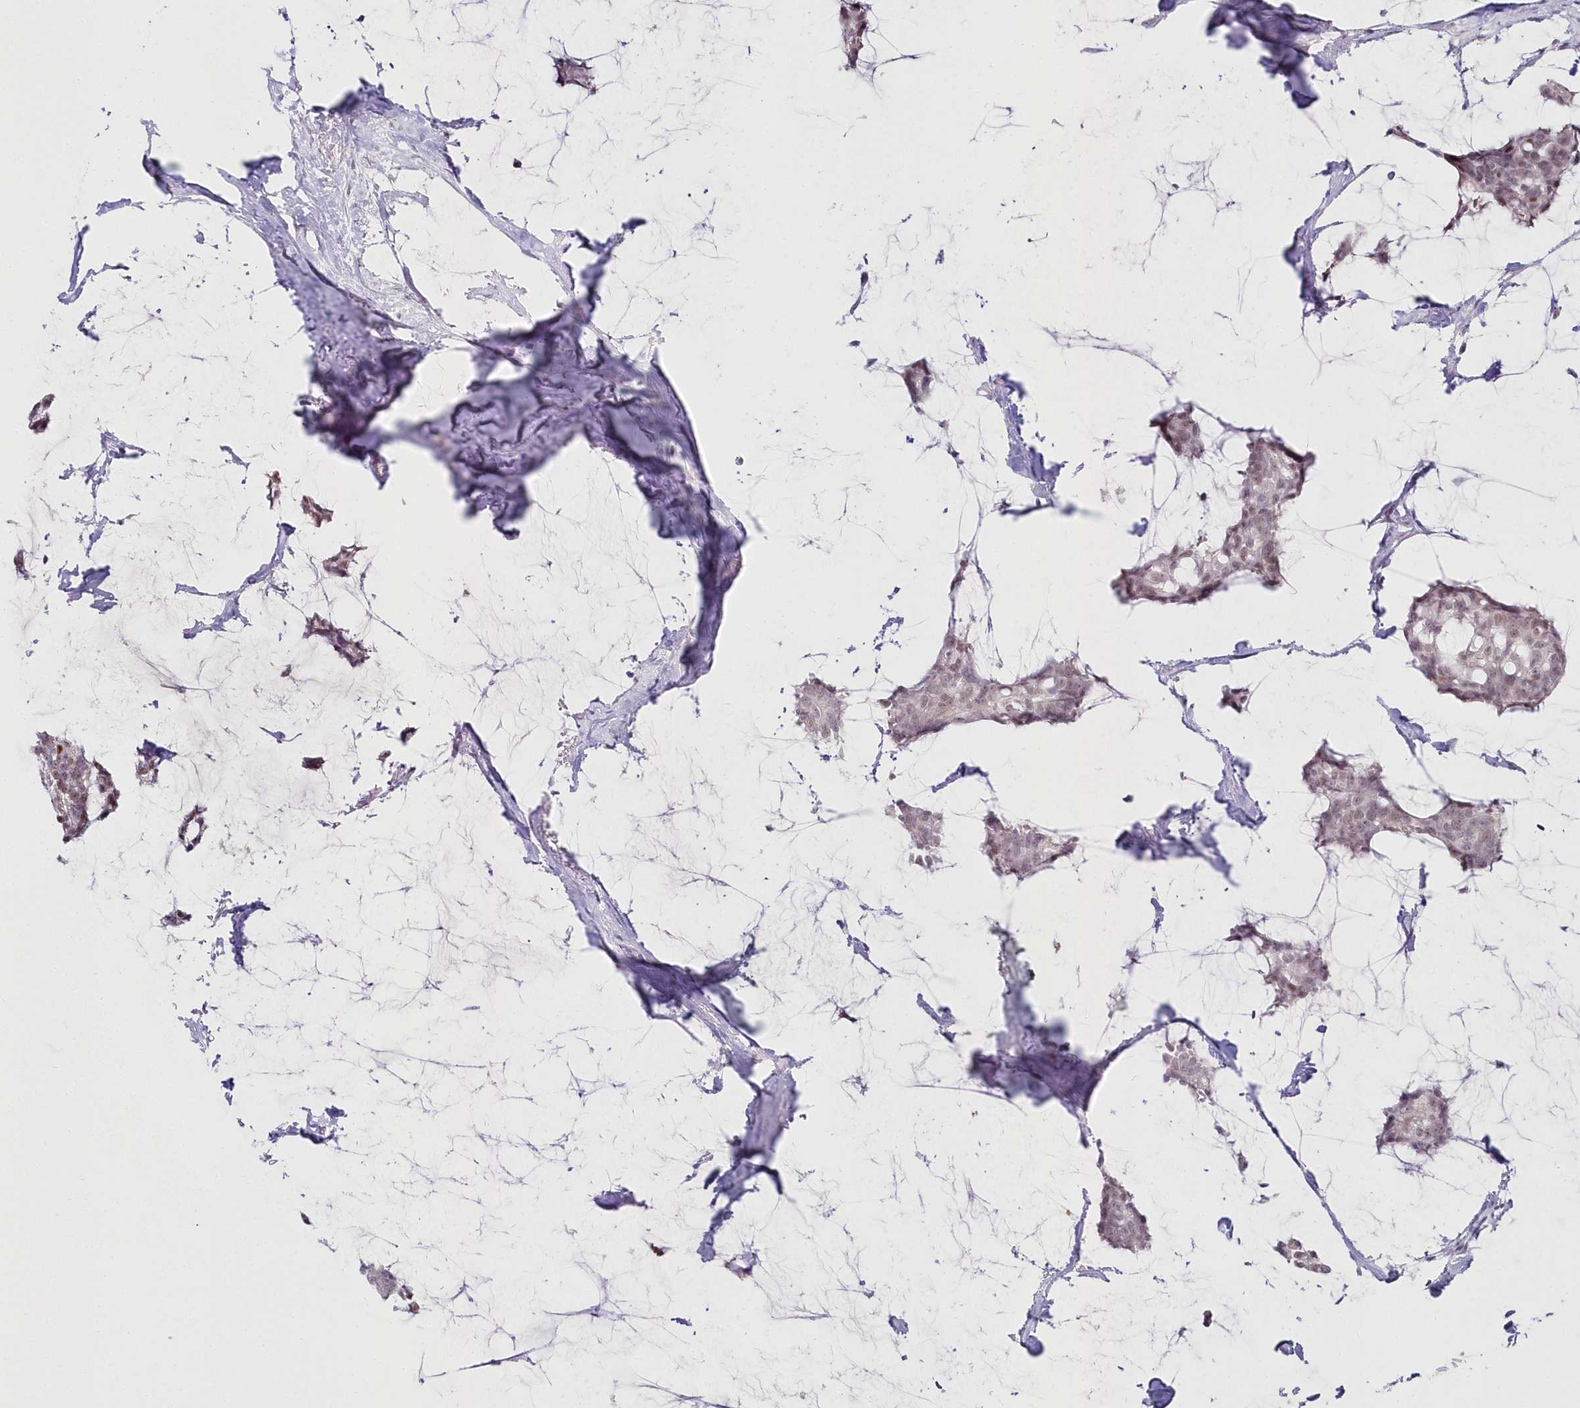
{"staining": {"intensity": "weak", "quantity": "25%-75%", "location": "nuclear"}, "tissue": "breast cancer", "cell_type": "Tumor cells", "image_type": "cancer", "snomed": [{"axis": "morphology", "description": "Duct carcinoma"}, {"axis": "topography", "description": "Breast"}], "caption": "A low amount of weak nuclear staining is present in about 25%-75% of tumor cells in intraductal carcinoma (breast) tissue.", "gene": "HYCC2", "patient": {"sex": "female", "age": 93}}